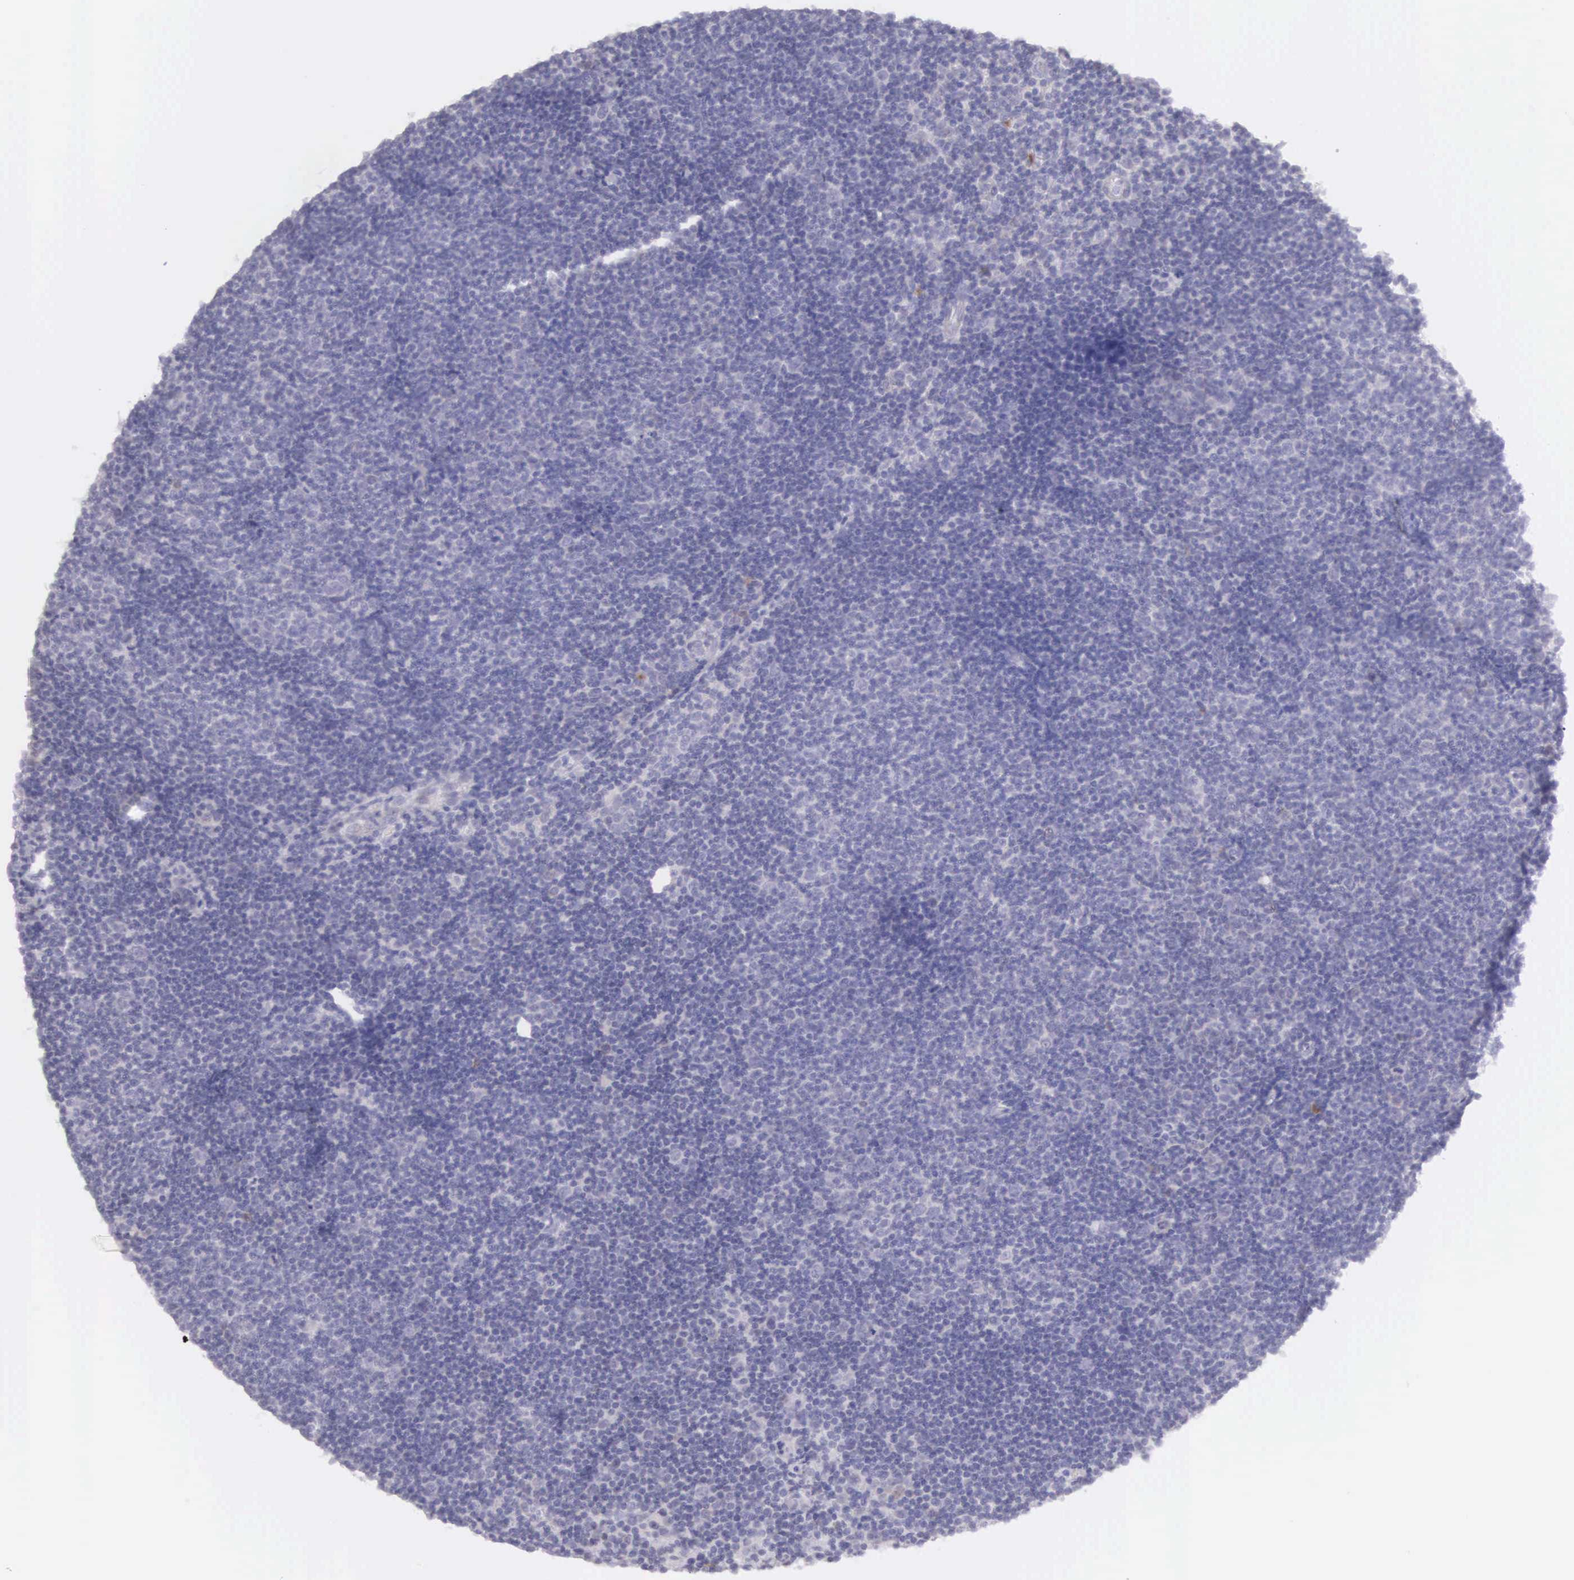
{"staining": {"intensity": "weak", "quantity": "<25%", "location": "cytoplasmic/membranous"}, "tissue": "lymphoma", "cell_type": "Tumor cells", "image_type": "cancer", "snomed": [{"axis": "morphology", "description": "Malignant lymphoma, non-Hodgkin's type, Low grade"}, {"axis": "topography", "description": "Lymph node"}], "caption": "DAB immunohistochemical staining of low-grade malignant lymphoma, non-Hodgkin's type exhibits no significant expression in tumor cells.", "gene": "ARFGAP3", "patient": {"sex": "male", "age": 49}}